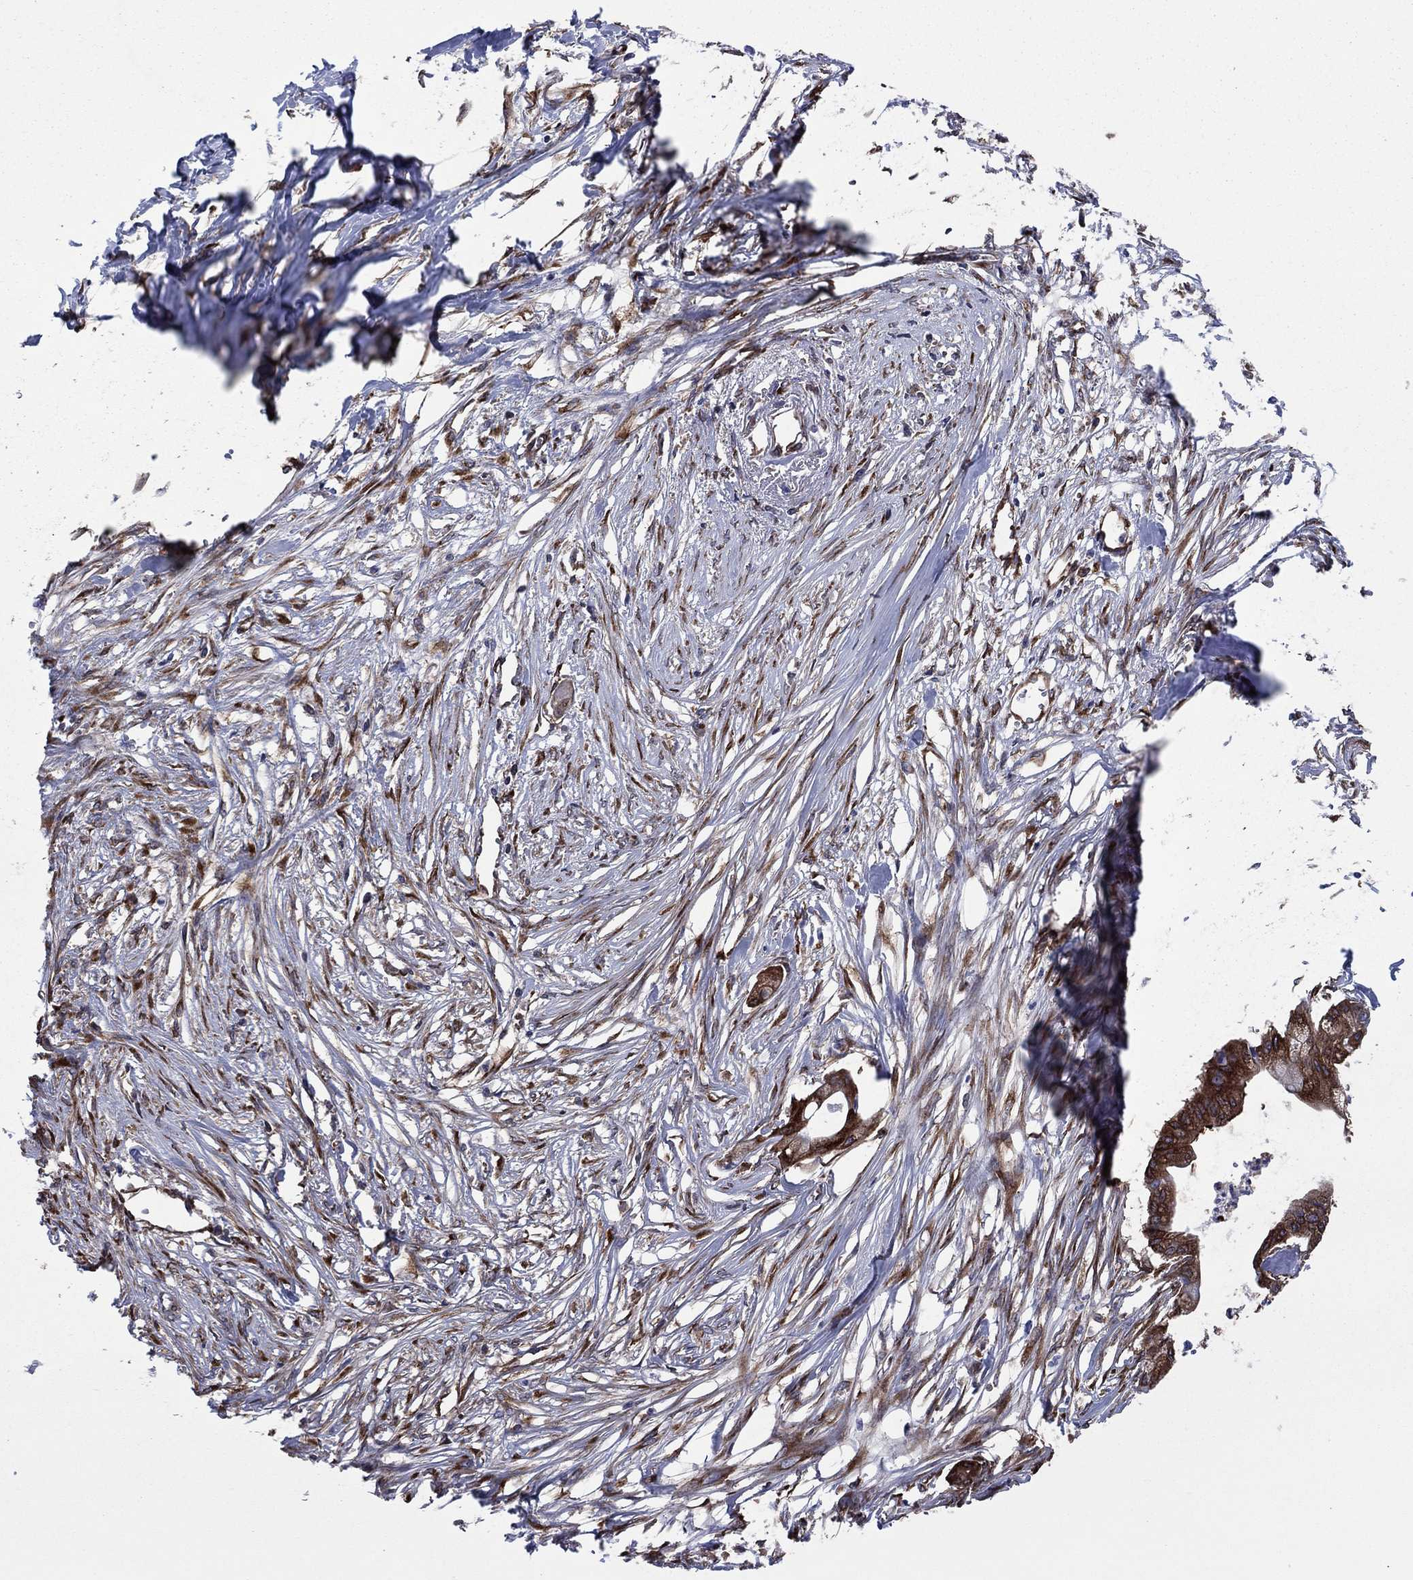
{"staining": {"intensity": "strong", "quantity": "25%-75%", "location": "cytoplasmic/membranous"}, "tissue": "pancreatic cancer", "cell_type": "Tumor cells", "image_type": "cancer", "snomed": [{"axis": "morphology", "description": "Normal tissue, NOS"}, {"axis": "morphology", "description": "Adenocarcinoma, NOS"}, {"axis": "topography", "description": "Pancreas"}], "caption": "Strong cytoplasmic/membranous positivity for a protein is appreciated in about 25%-75% of tumor cells of pancreatic cancer using immunohistochemistry.", "gene": "YBX1", "patient": {"sex": "female", "age": 58}}